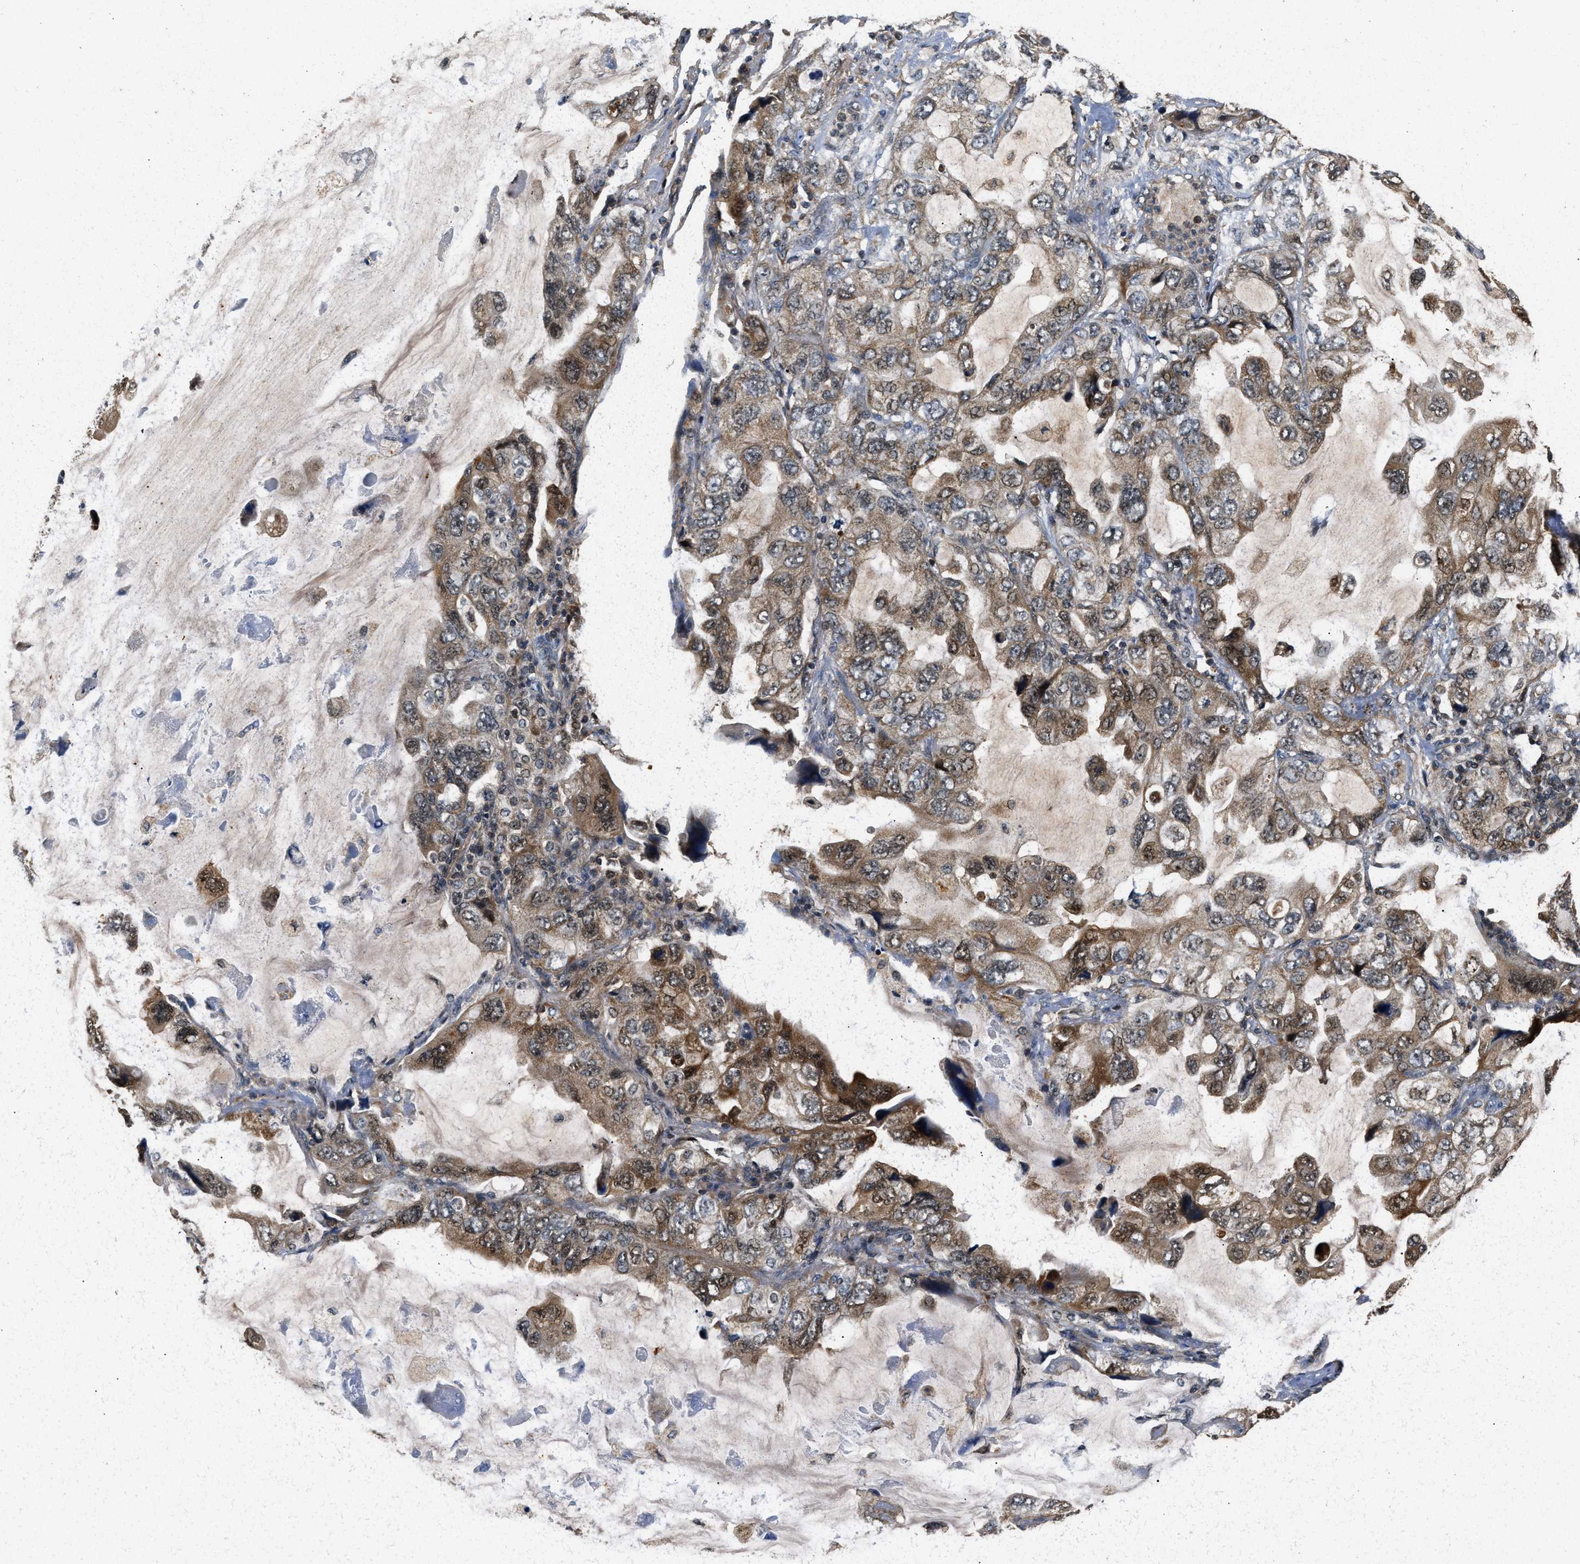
{"staining": {"intensity": "moderate", "quantity": "25%-75%", "location": "cytoplasmic/membranous"}, "tissue": "lung cancer", "cell_type": "Tumor cells", "image_type": "cancer", "snomed": [{"axis": "morphology", "description": "Squamous cell carcinoma, NOS"}, {"axis": "topography", "description": "Lung"}], "caption": "Lung squamous cell carcinoma stained for a protein (brown) demonstrates moderate cytoplasmic/membranous positive expression in about 25%-75% of tumor cells.", "gene": "EXTL2", "patient": {"sex": "female", "age": 73}}